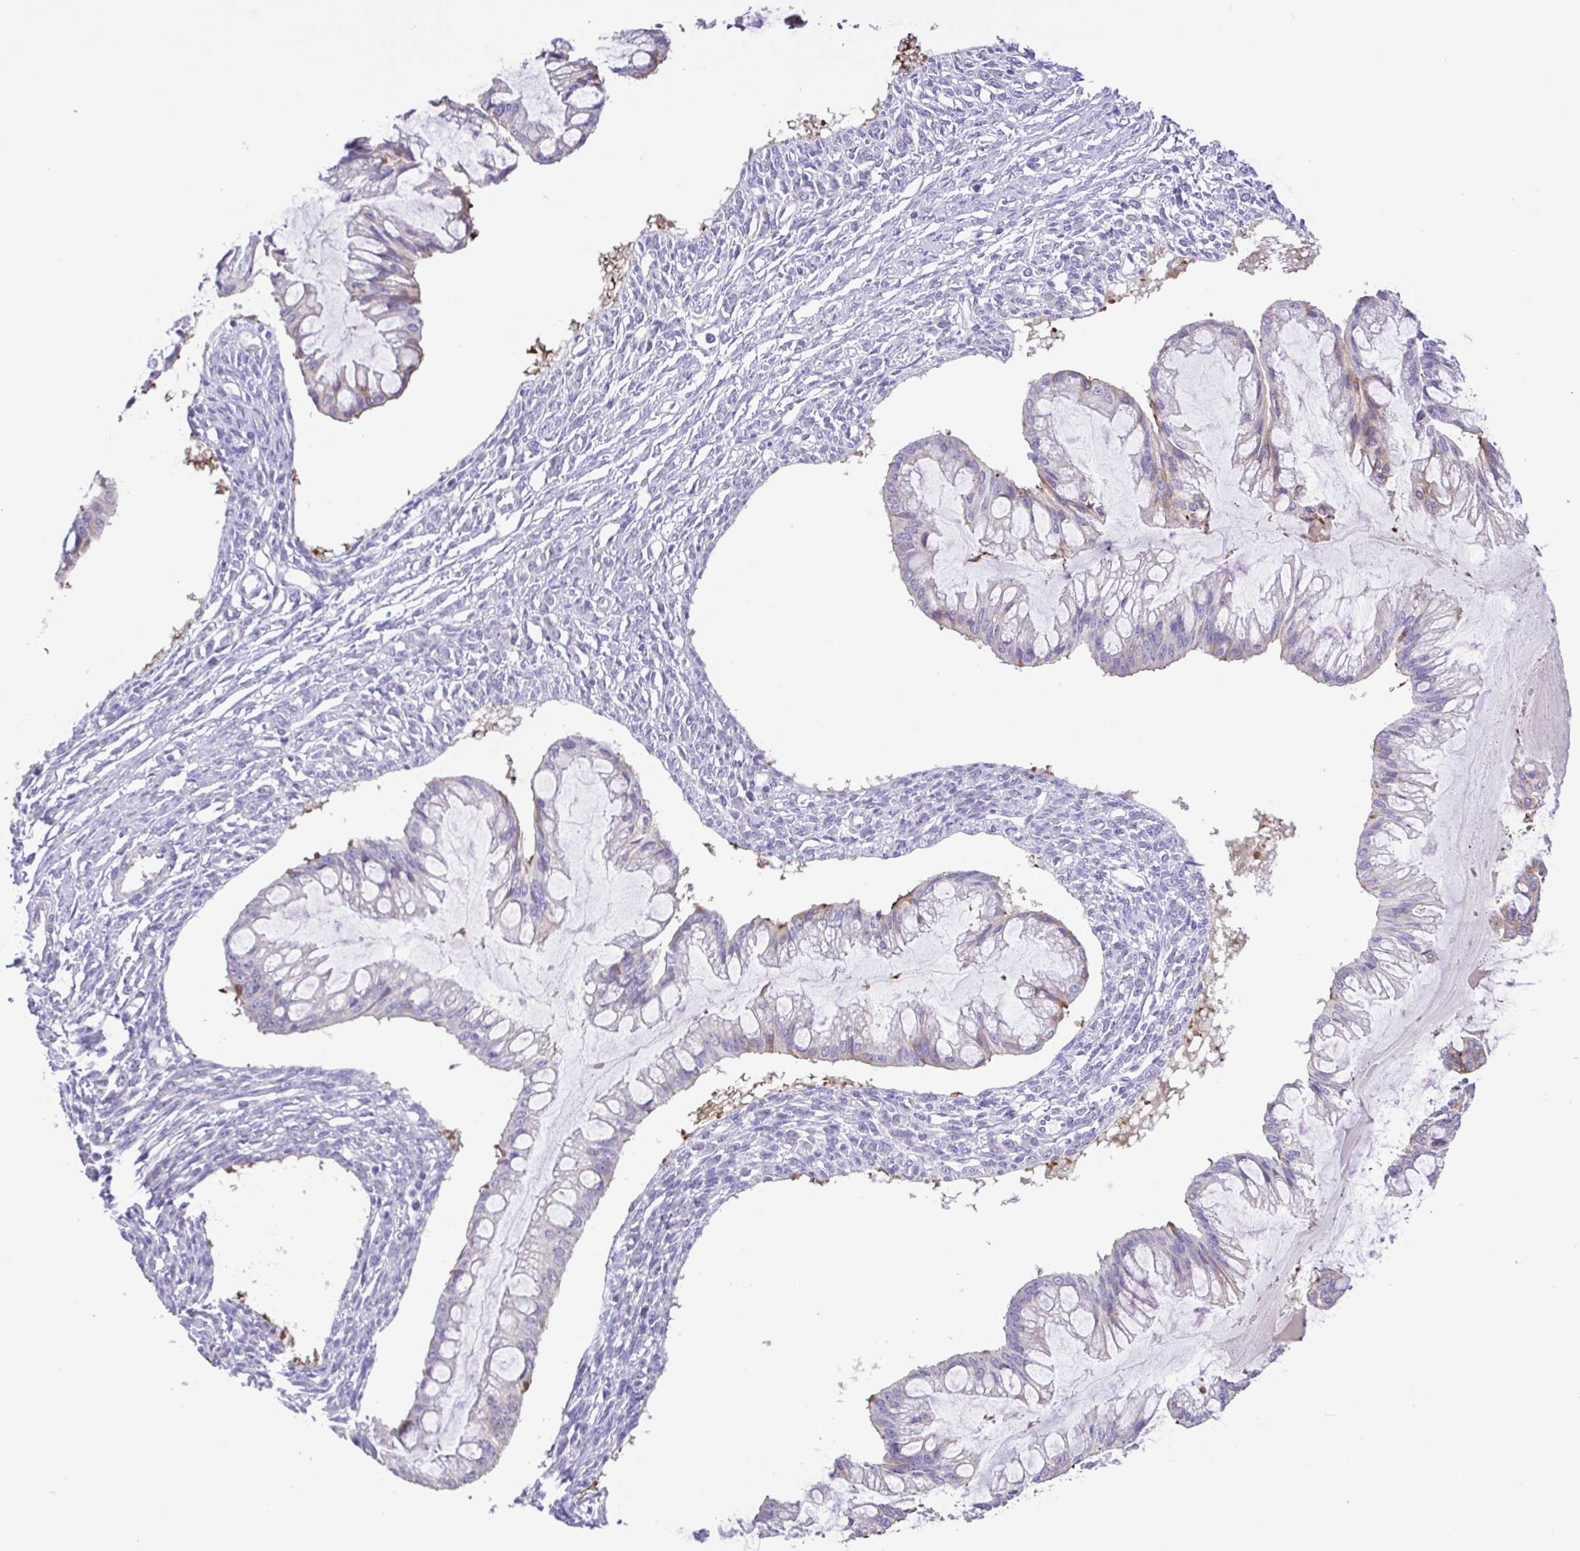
{"staining": {"intensity": "moderate", "quantity": "<25%", "location": "cytoplasmic/membranous"}, "tissue": "ovarian cancer", "cell_type": "Tumor cells", "image_type": "cancer", "snomed": [{"axis": "morphology", "description": "Cystadenocarcinoma, mucinous, NOS"}, {"axis": "topography", "description": "Ovary"}], "caption": "Immunohistochemical staining of human mucinous cystadenocarcinoma (ovarian) demonstrates low levels of moderate cytoplasmic/membranous expression in approximately <25% of tumor cells. Using DAB (3,3'-diaminobenzidine) (brown) and hematoxylin (blue) stains, captured at high magnification using brightfield microscopy.", "gene": "DCLK2", "patient": {"sex": "female", "age": 73}}